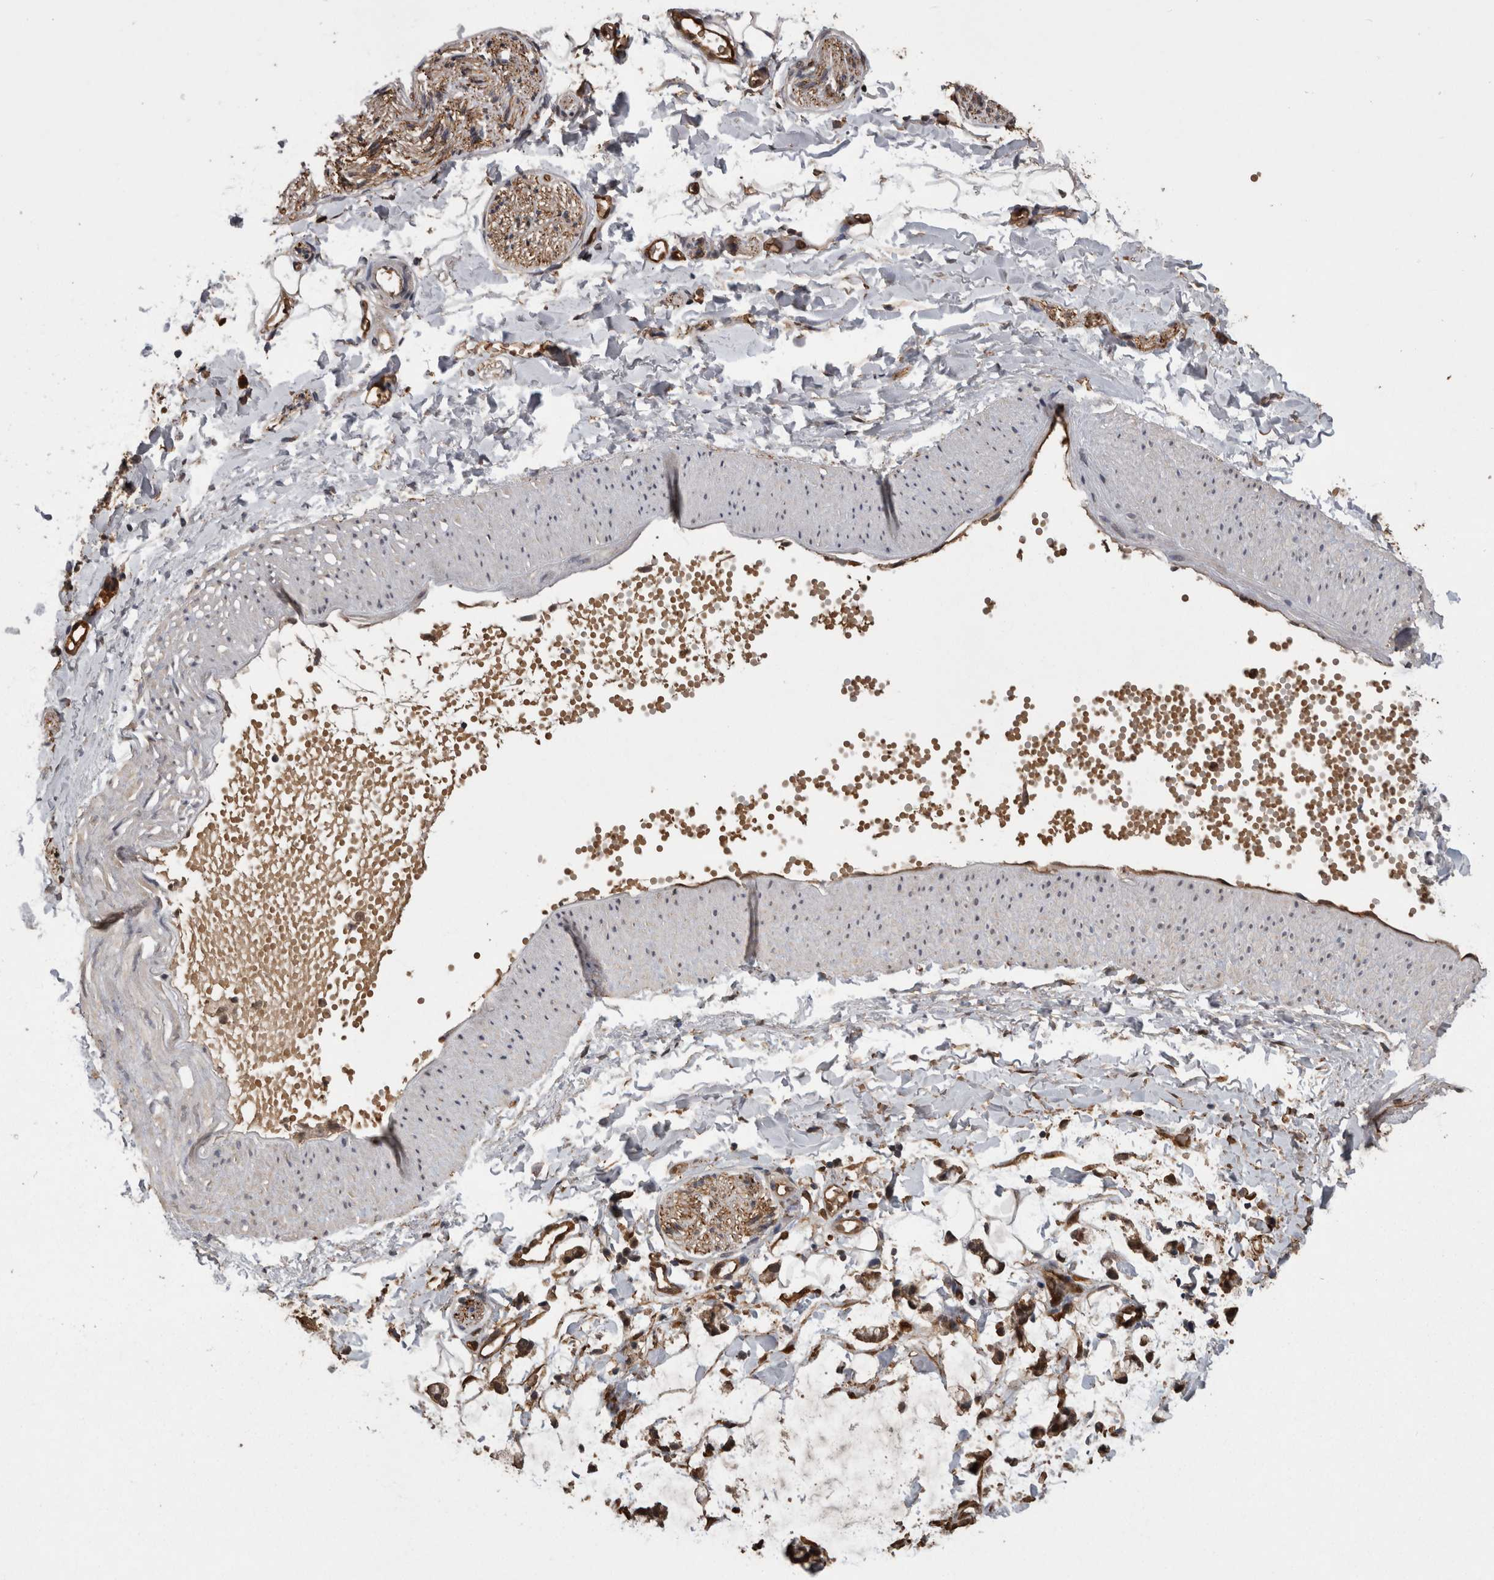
{"staining": {"intensity": "moderate", "quantity": ">75%", "location": "cytoplasmic/membranous"}, "tissue": "adipose tissue", "cell_type": "Adipocytes", "image_type": "normal", "snomed": [{"axis": "morphology", "description": "Normal tissue, NOS"}, {"axis": "morphology", "description": "Adenocarcinoma, NOS"}, {"axis": "topography", "description": "Colon"}, {"axis": "topography", "description": "Peripheral nerve tissue"}], "caption": "Adipose tissue stained with DAB (3,3'-diaminobenzidine) immunohistochemistry (IHC) demonstrates medium levels of moderate cytoplasmic/membranous positivity in approximately >75% of adipocytes.", "gene": "LXN", "patient": {"sex": "male", "age": 14}}